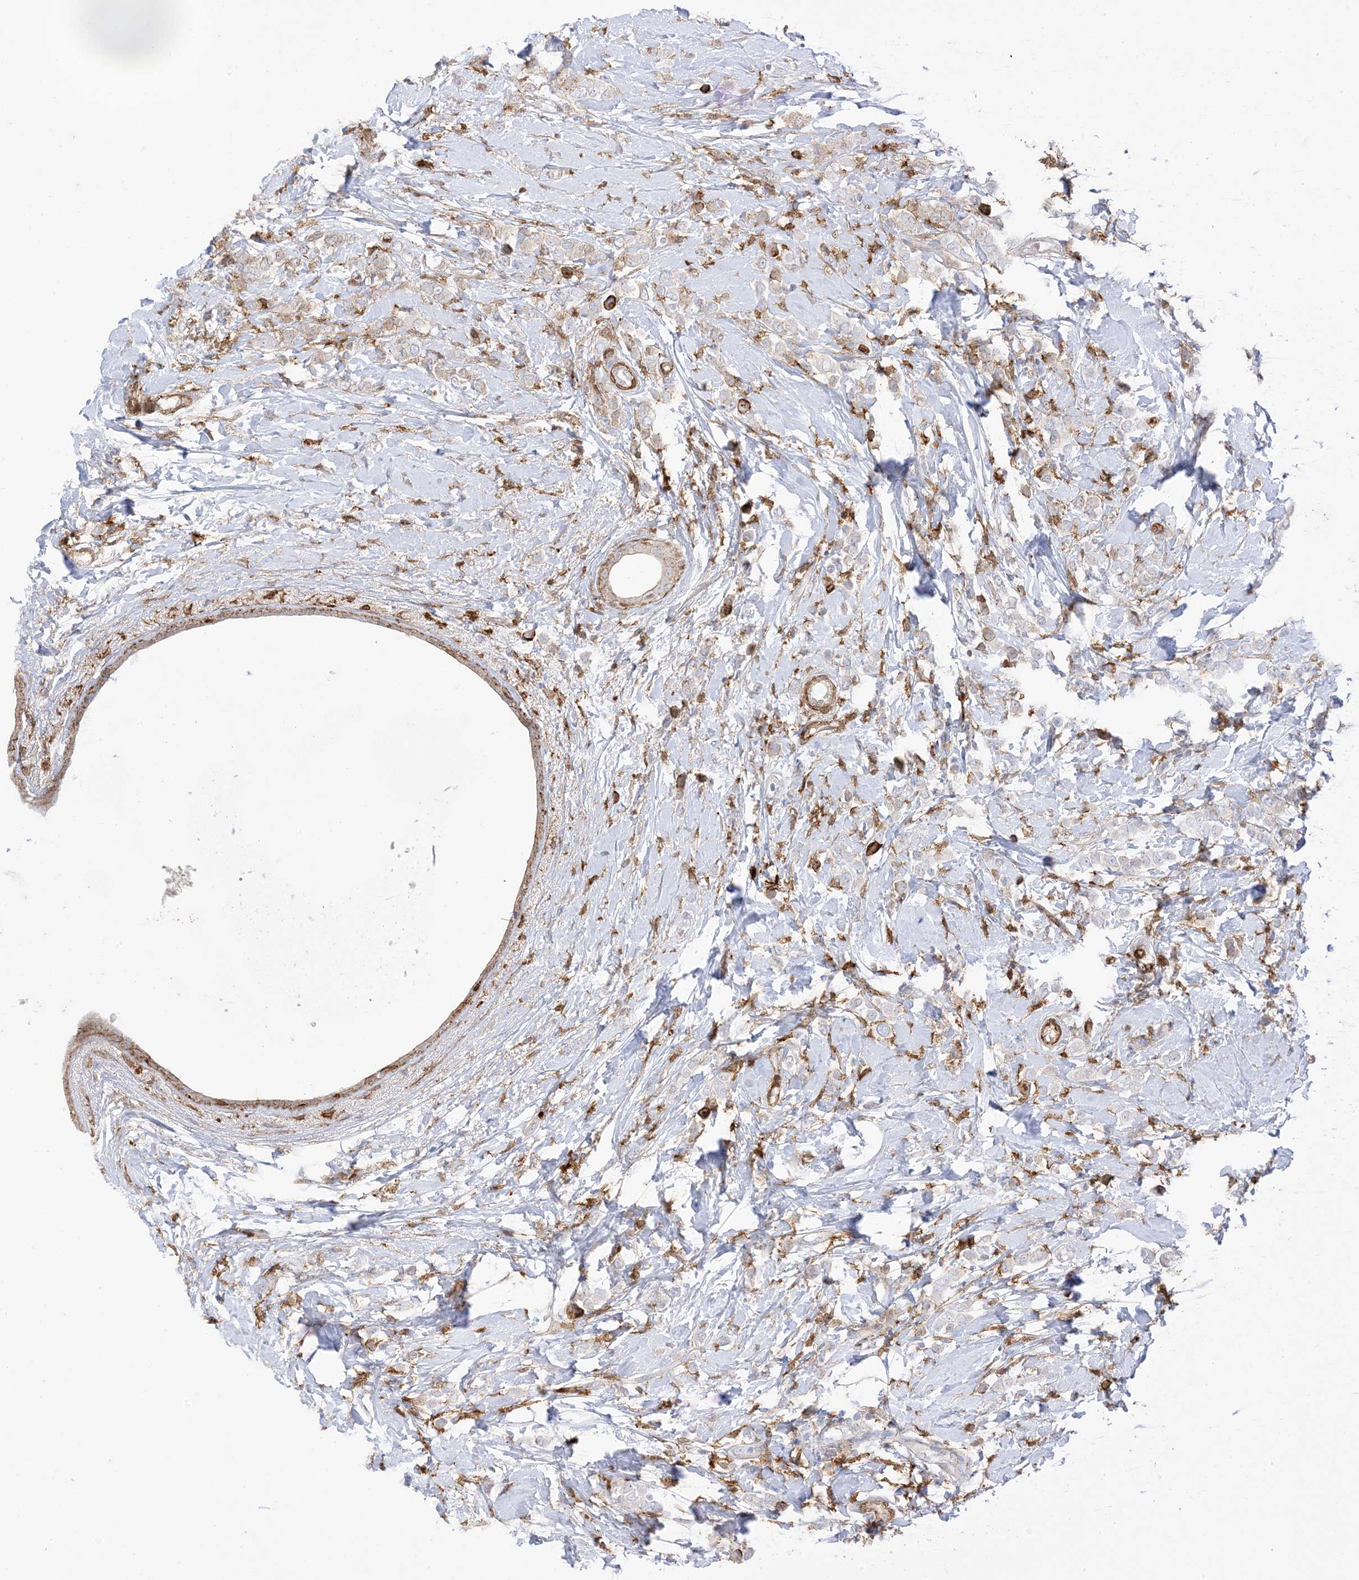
{"staining": {"intensity": "moderate", "quantity": "<25%", "location": "cytoplasmic/membranous"}, "tissue": "breast cancer", "cell_type": "Tumor cells", "image_type": "cancer", "snomed": [{"axis": "morphology", "description": "Lobular carcinoma"}, {"axis": "topography", "description": "Breast"}], "caption": "This image shows IHC staining of lobular carcinoma (breast), with low moderate cytoplasmic/membranous staining in approximately <25% of tumor cells.", "gene": "GSN", "patient": {"sex": "female", "age": 47}}